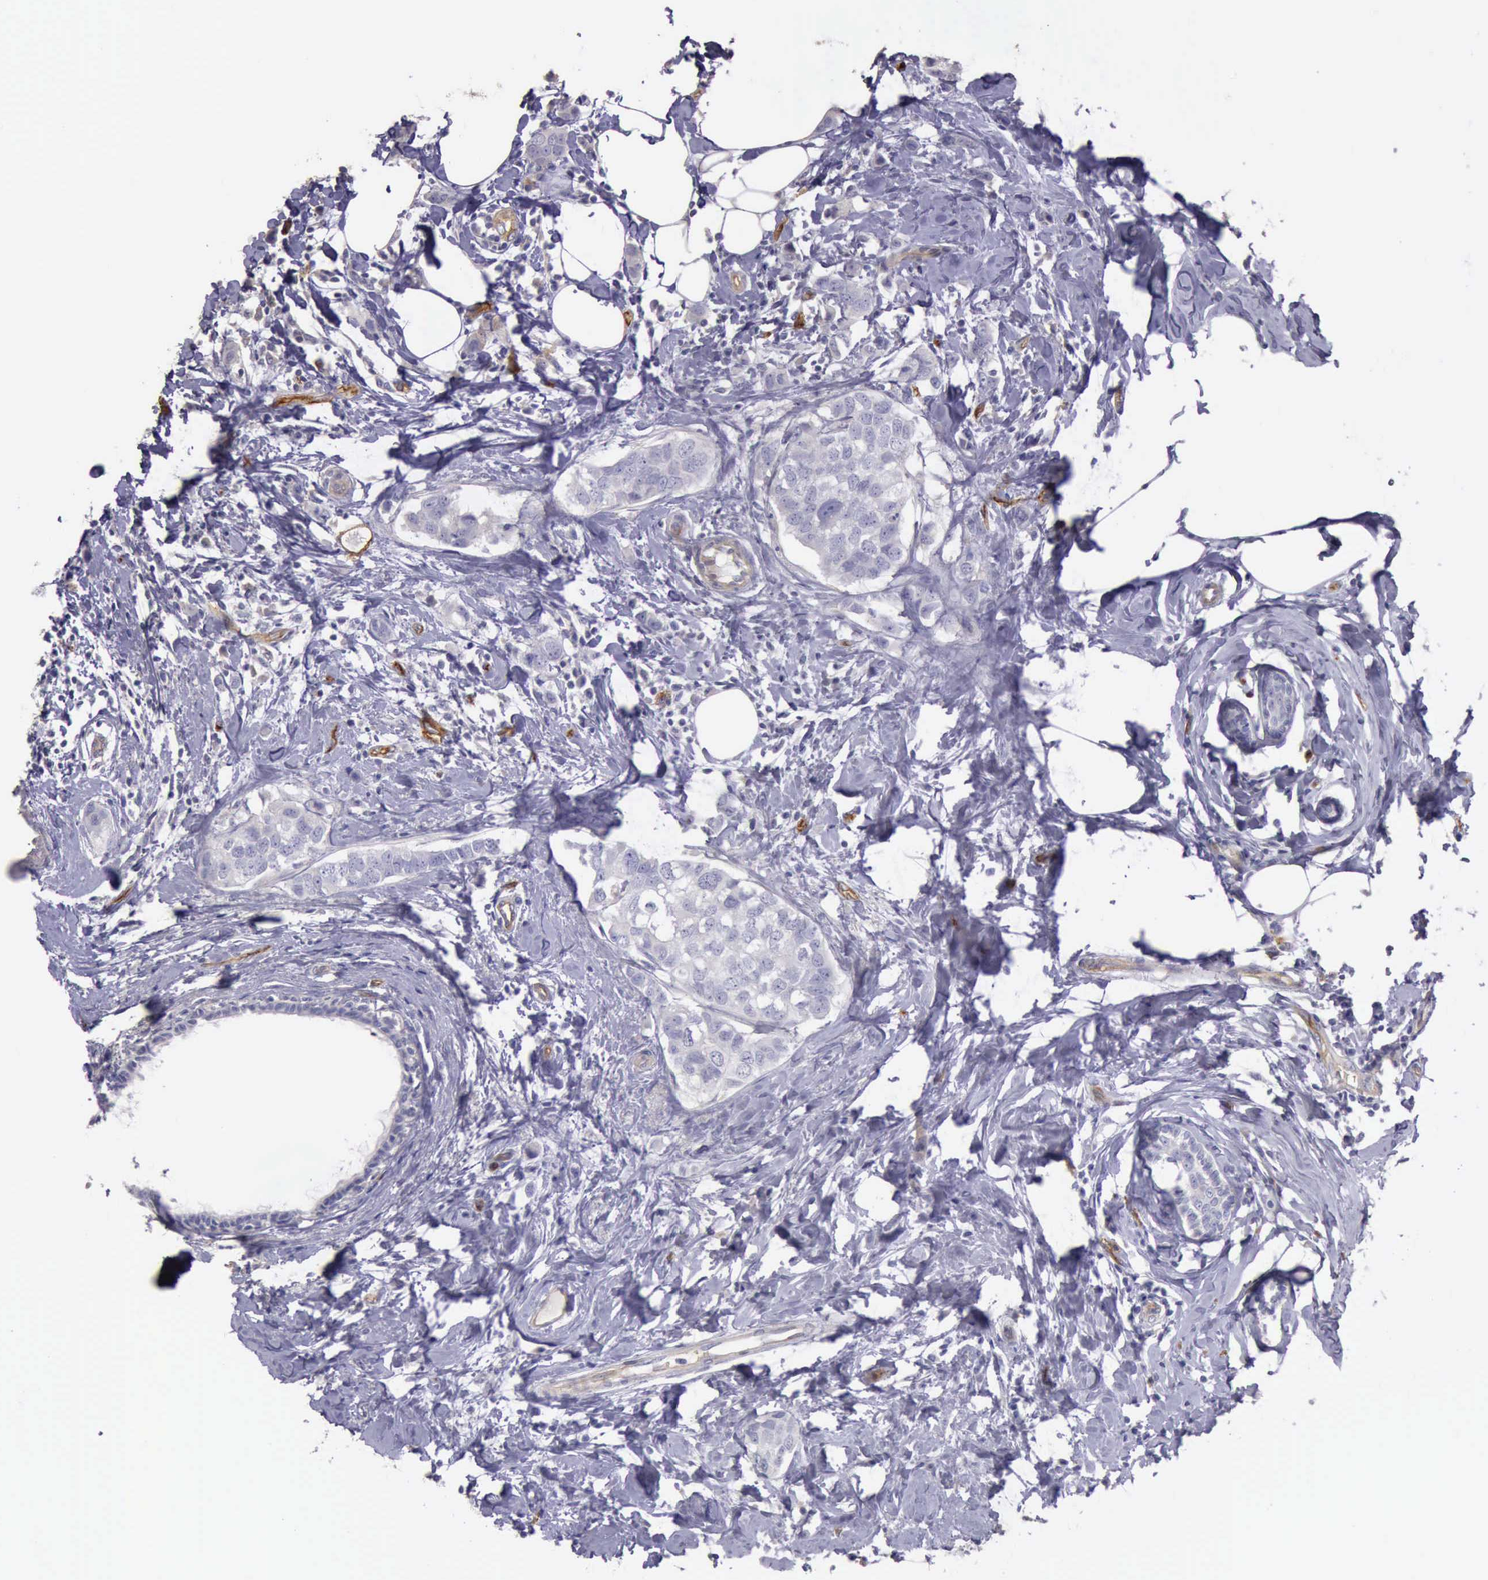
{"staining": {"intensity": "moderate", "quantity": "<25%", "location": "cytoplasmic/membranous"}, "tissue": "breast cancer", "cell_type": "Tumor cells", "image_type": "cancer", "snomed": [{"axis": "morphology", "description": "Normal tissue, NOS"}, {"axis": "morphology", "description": "Duct carcinoma"}, {"axis": "topography", "description": "Breast"}], "caption": "A micrograph showing moderate cytoplasmic/membranous expression in about <25% of tumor cells in breast cancer, as visualized by brown immunohistochemical staining.", "gene": "TCEANC", "patient": {"sex": "female", "age": 50}}